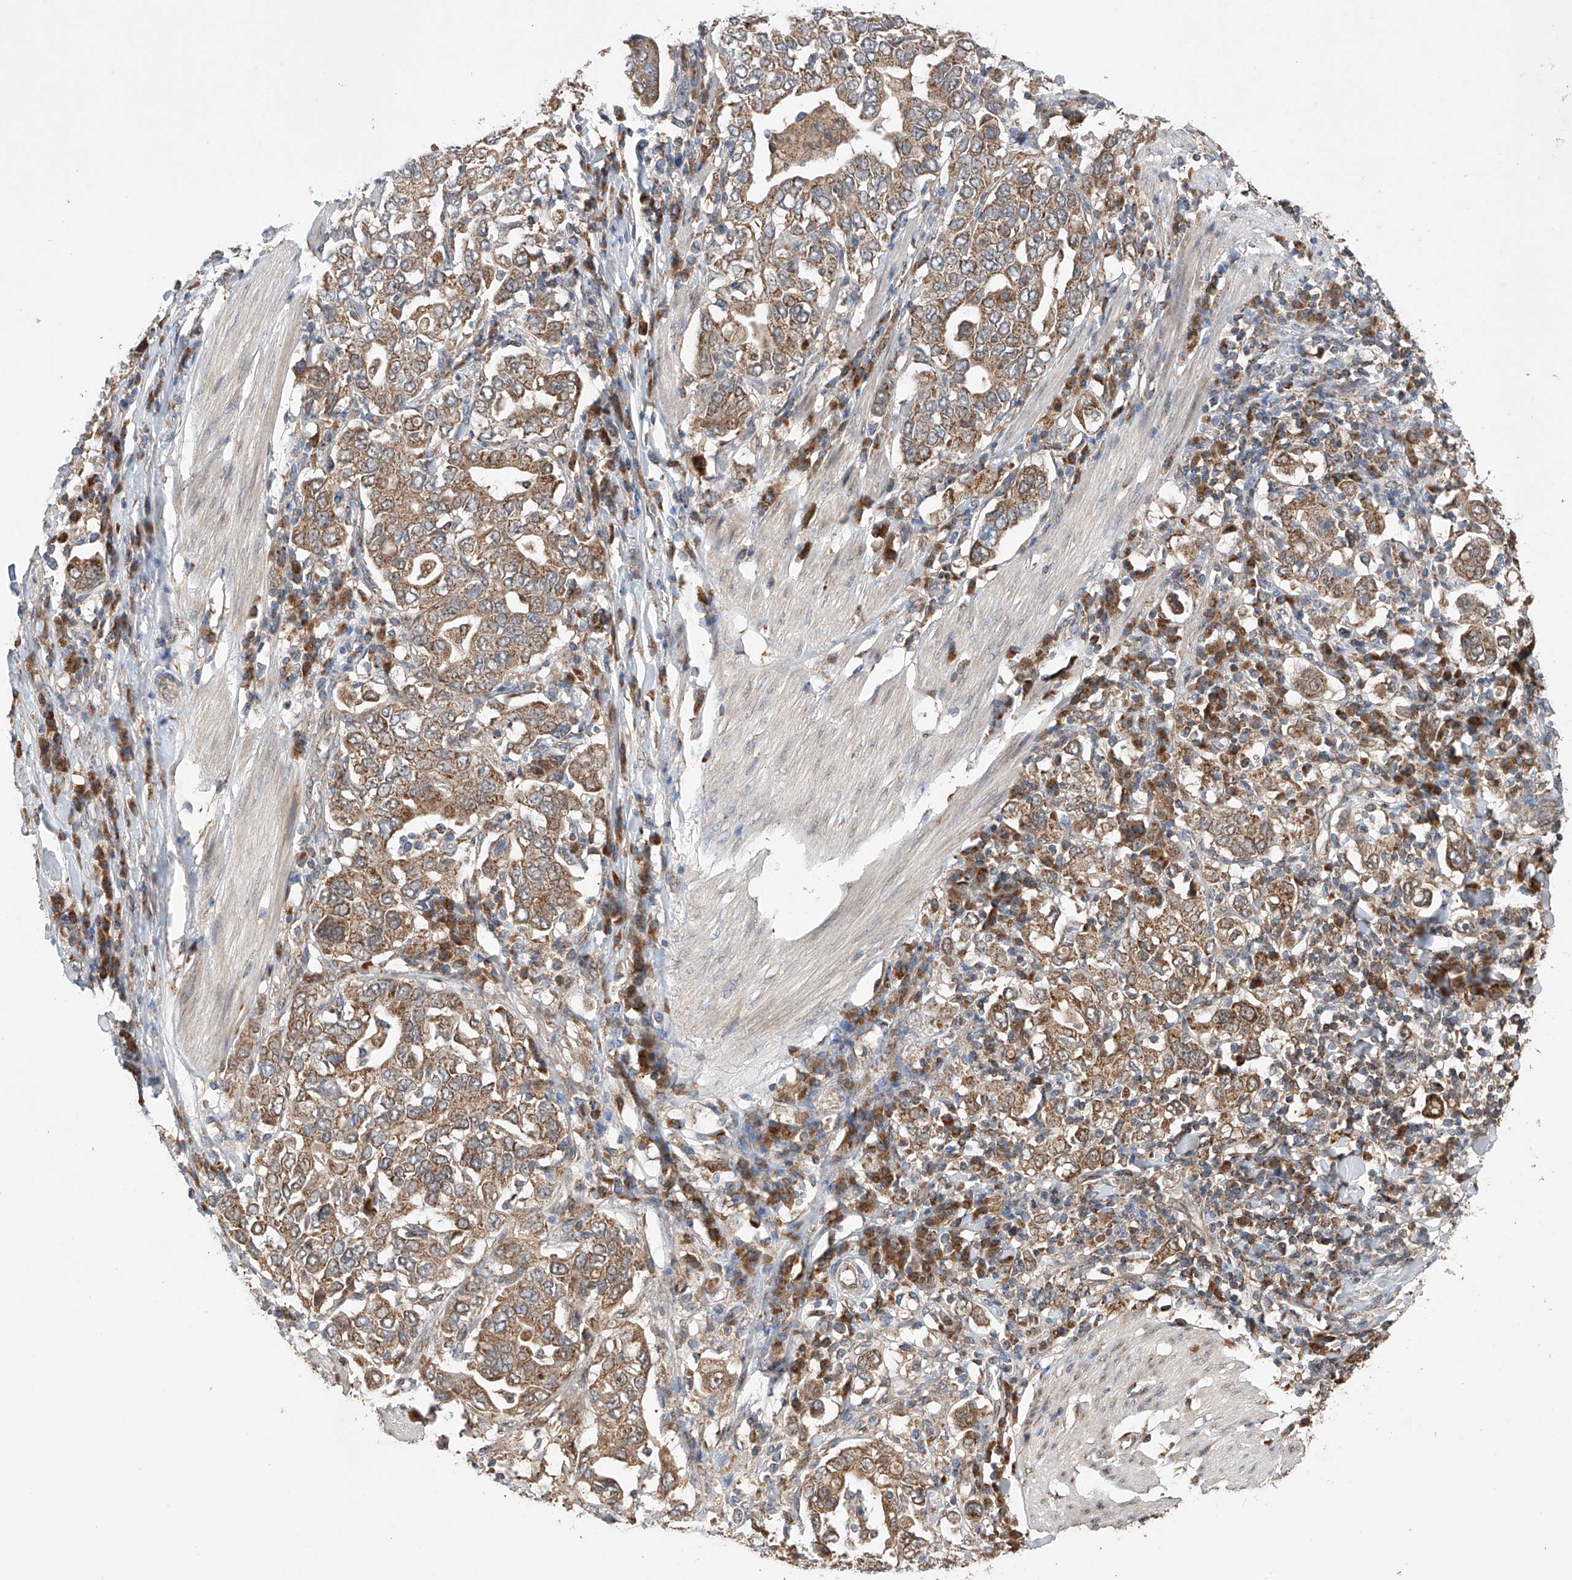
{"staining": {"intensity": "moderate", "quantity": ">75%", "location": "cytoplasmic/membranous"}, "tissue": "stomach cancer", "cell_type": "Tumor cells", "image_type": "cancer", "snomed": [{"axis": "morphology", "description": "Adenocarcinoma, NOS"}, {"axis": "topography", "description": "Stomach, upper"}], "caption": "Human stomach adenocarcinoma stained for a protein (brown) reveals moderate cytoplasmic/membranous positive positivity in about >75% of tumor cells.", "gene": "SDHAF4", "patient": {"sex": "male", "age": 62}}